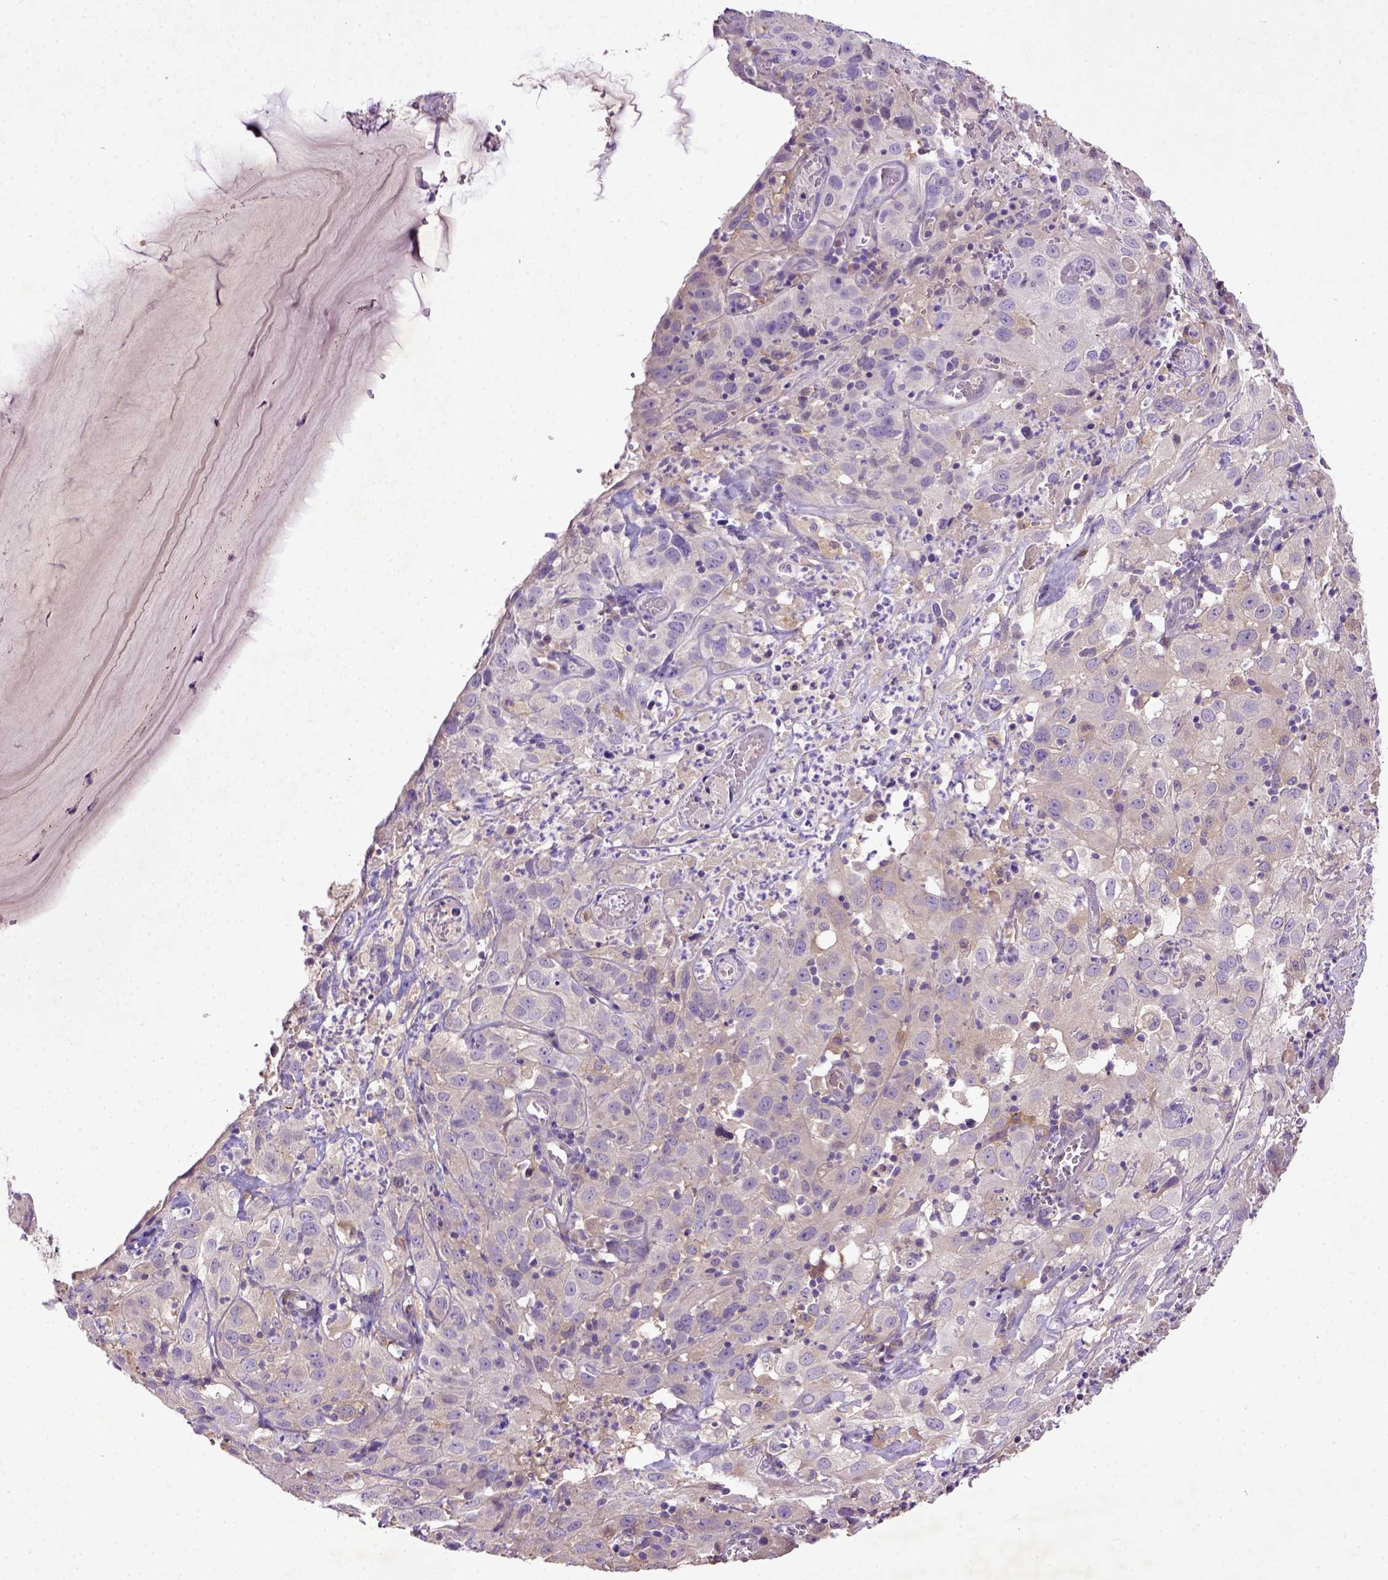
{"staining": {"intensity": "moderate", "quantity": "25%-75%", "location": "cytoplasmic/membranous"}, "tissue": "cervical cancer", "cell_type": "Tumor cells", "image_type": "cancer", "snomed": [{"axis": "morphology", "description": "Squamous cell carcinoma, NOS"}, {"axis": "topography", "description": "Cervix"}], "caption": "Moderate cytoplasmic/membranous expression for a protein is seen in about 25%-75% of tumor cells of squamous cell carcinoma (cervical) using IHC.", "gene": "DEPDC1B", "patient": {"sex": "female", "age": 32}}